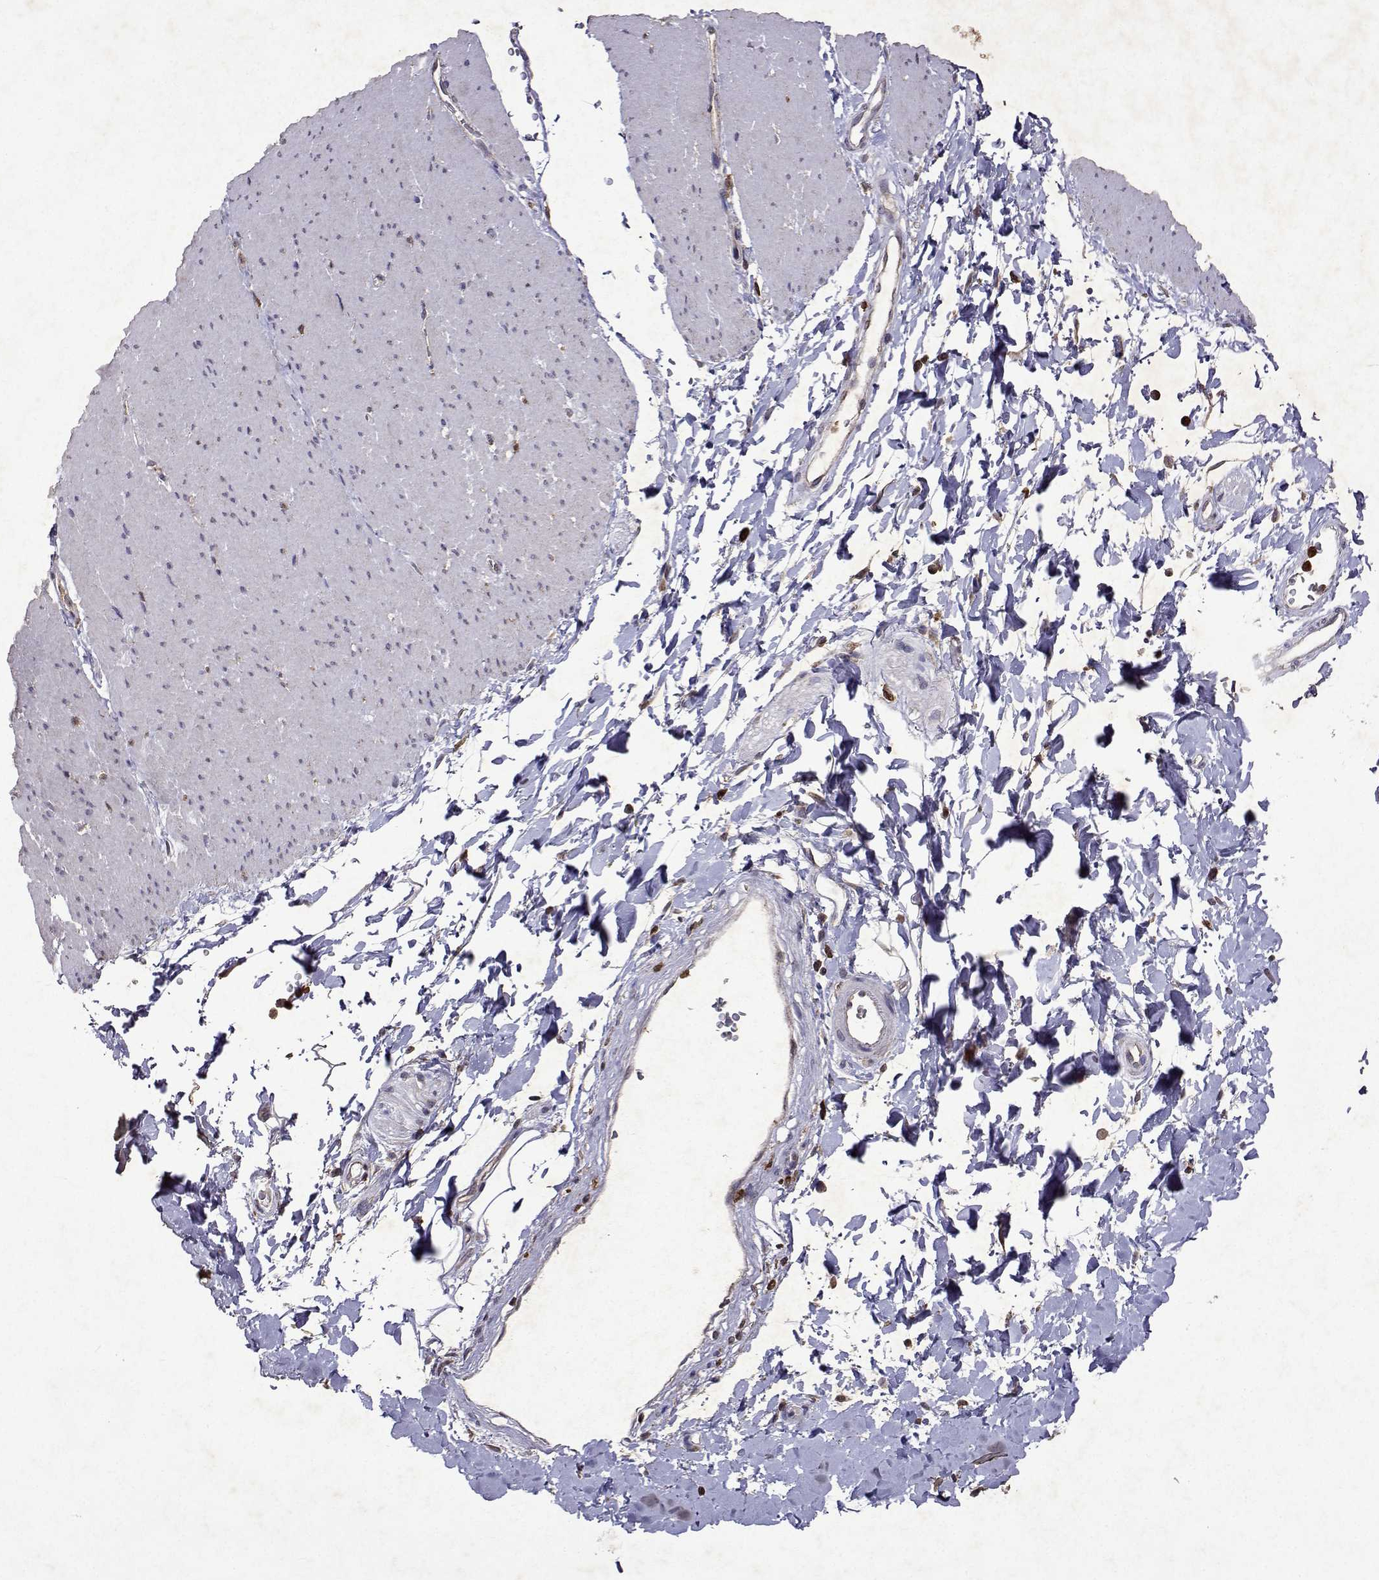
{"staining": {"intensity": "negative", "quantity": "none", "location": "none"}, "tissue": "smooth muscle", "cell_type": "Smooth muscle cells", "image_type": "normal", "snomed": [{"axis": "morphology", "description": "Normal tissue, NOS"}, {"axis": "topography", "description": "Smooth muscle"}, {"axis": "topography", "description": "Rectum"}], "caption": "Immunohistochemical staining of unremarkable smooth muscle reveals no significant positivity in smooth muscle cells. (DAB (3,3'-diaminobenzidine) immunohistochemistry with hematoxylin counter stain).", "gene": "APAF1", "patient": {"sex": "male", "age": 53}}